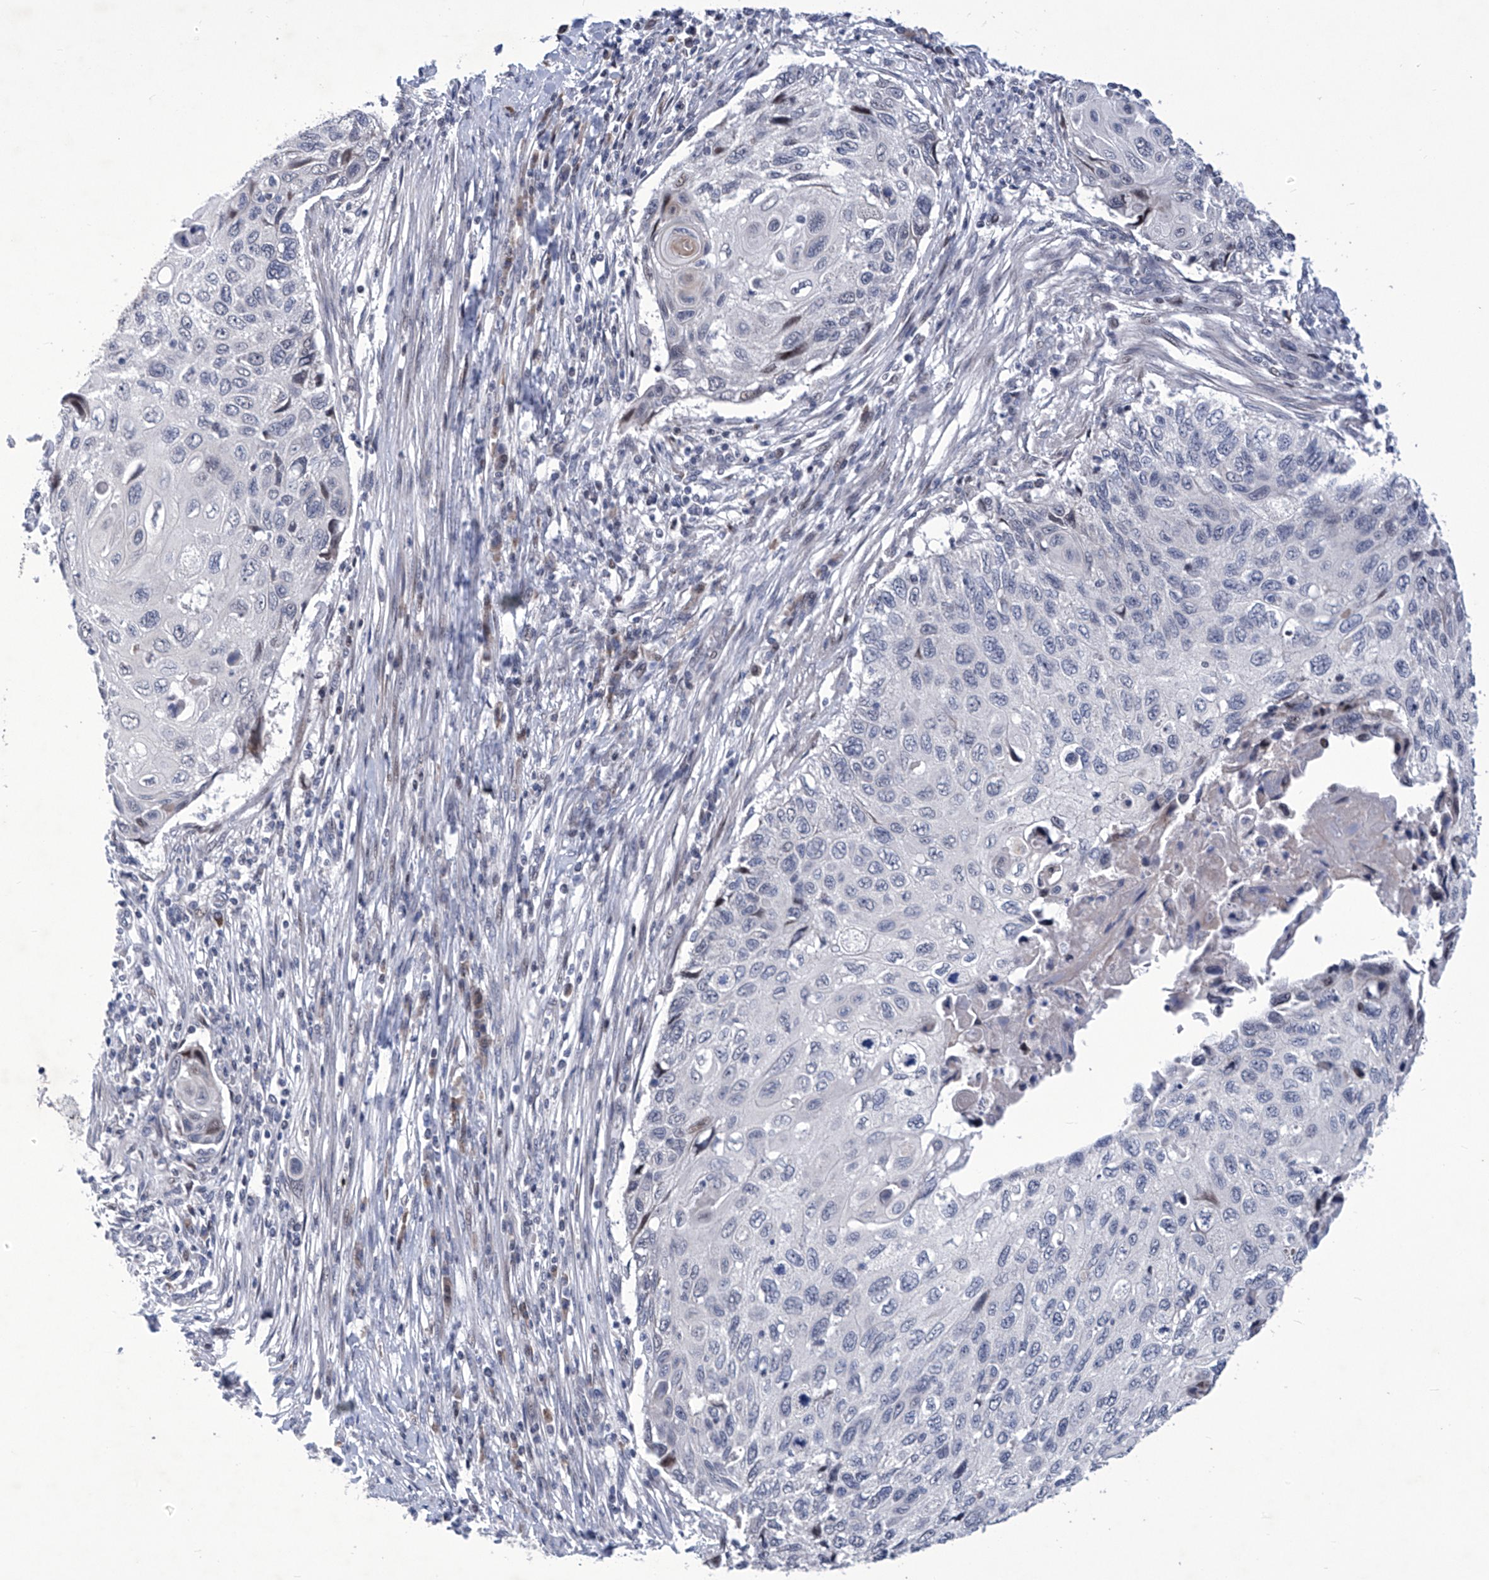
{"staining": {"intensity": "negative", "quantity": "none", "location": "none"}, "tissue": "cervical cancer", "cell_type": "Tumor cells", "image_type": "cancer", "snomed": [{"axis": "morphology", "description": "Squamous cell carcinoma, NOS"}, {"axis": "topography", "description": "Cervix"}], "caption": "The photomicrograph exhibits no staining of tumor cells in cervical squamous cell carcinoma.", "gene": "NUFIP1", "patient": {"sex": "female", "age": 70}}